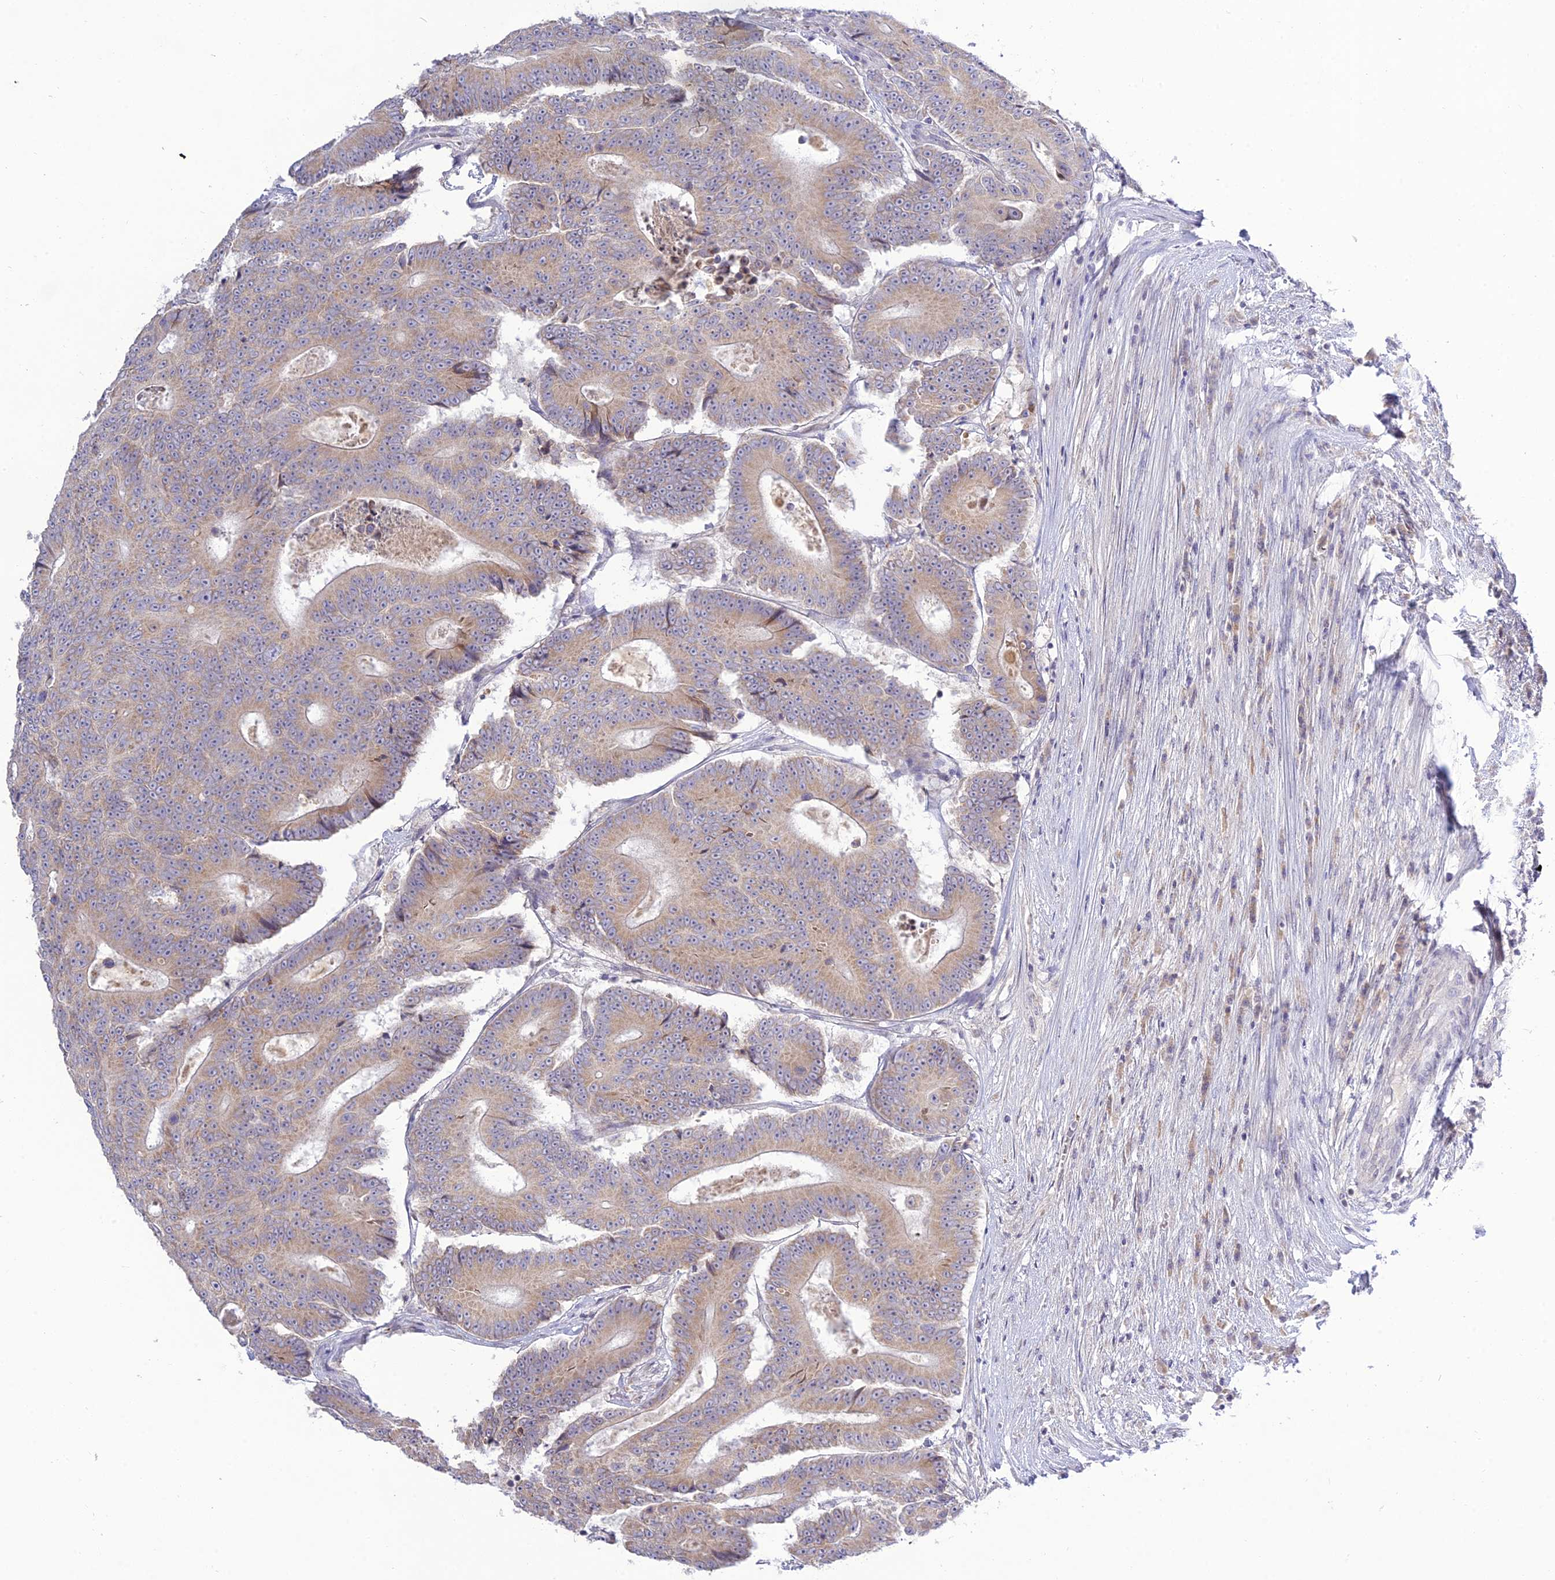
{"staining": {"intensity": "weak", "quantity": "25%-75%", "location": "cytoplasmic/membranous"}, "tissue": "colorectal cancer", "cell_type": "Tumor cells", "image_type": "cancer", "snomed": [{"axis": "morphology", "description": "Adenocarcinoma, NOS"}, {"axis": "topography", "description": "Colon"}], "caption": "IHC of human adenocarcinoma (colorectal) shows low levels of weak cytoplasmic/membranous staining in about 25%-75% of tumor cells. The protein is shown in brown color, while the nuclei are stained blue.", "gene": "TMEM40", "patient": {"sex": "male", "age": 83}}